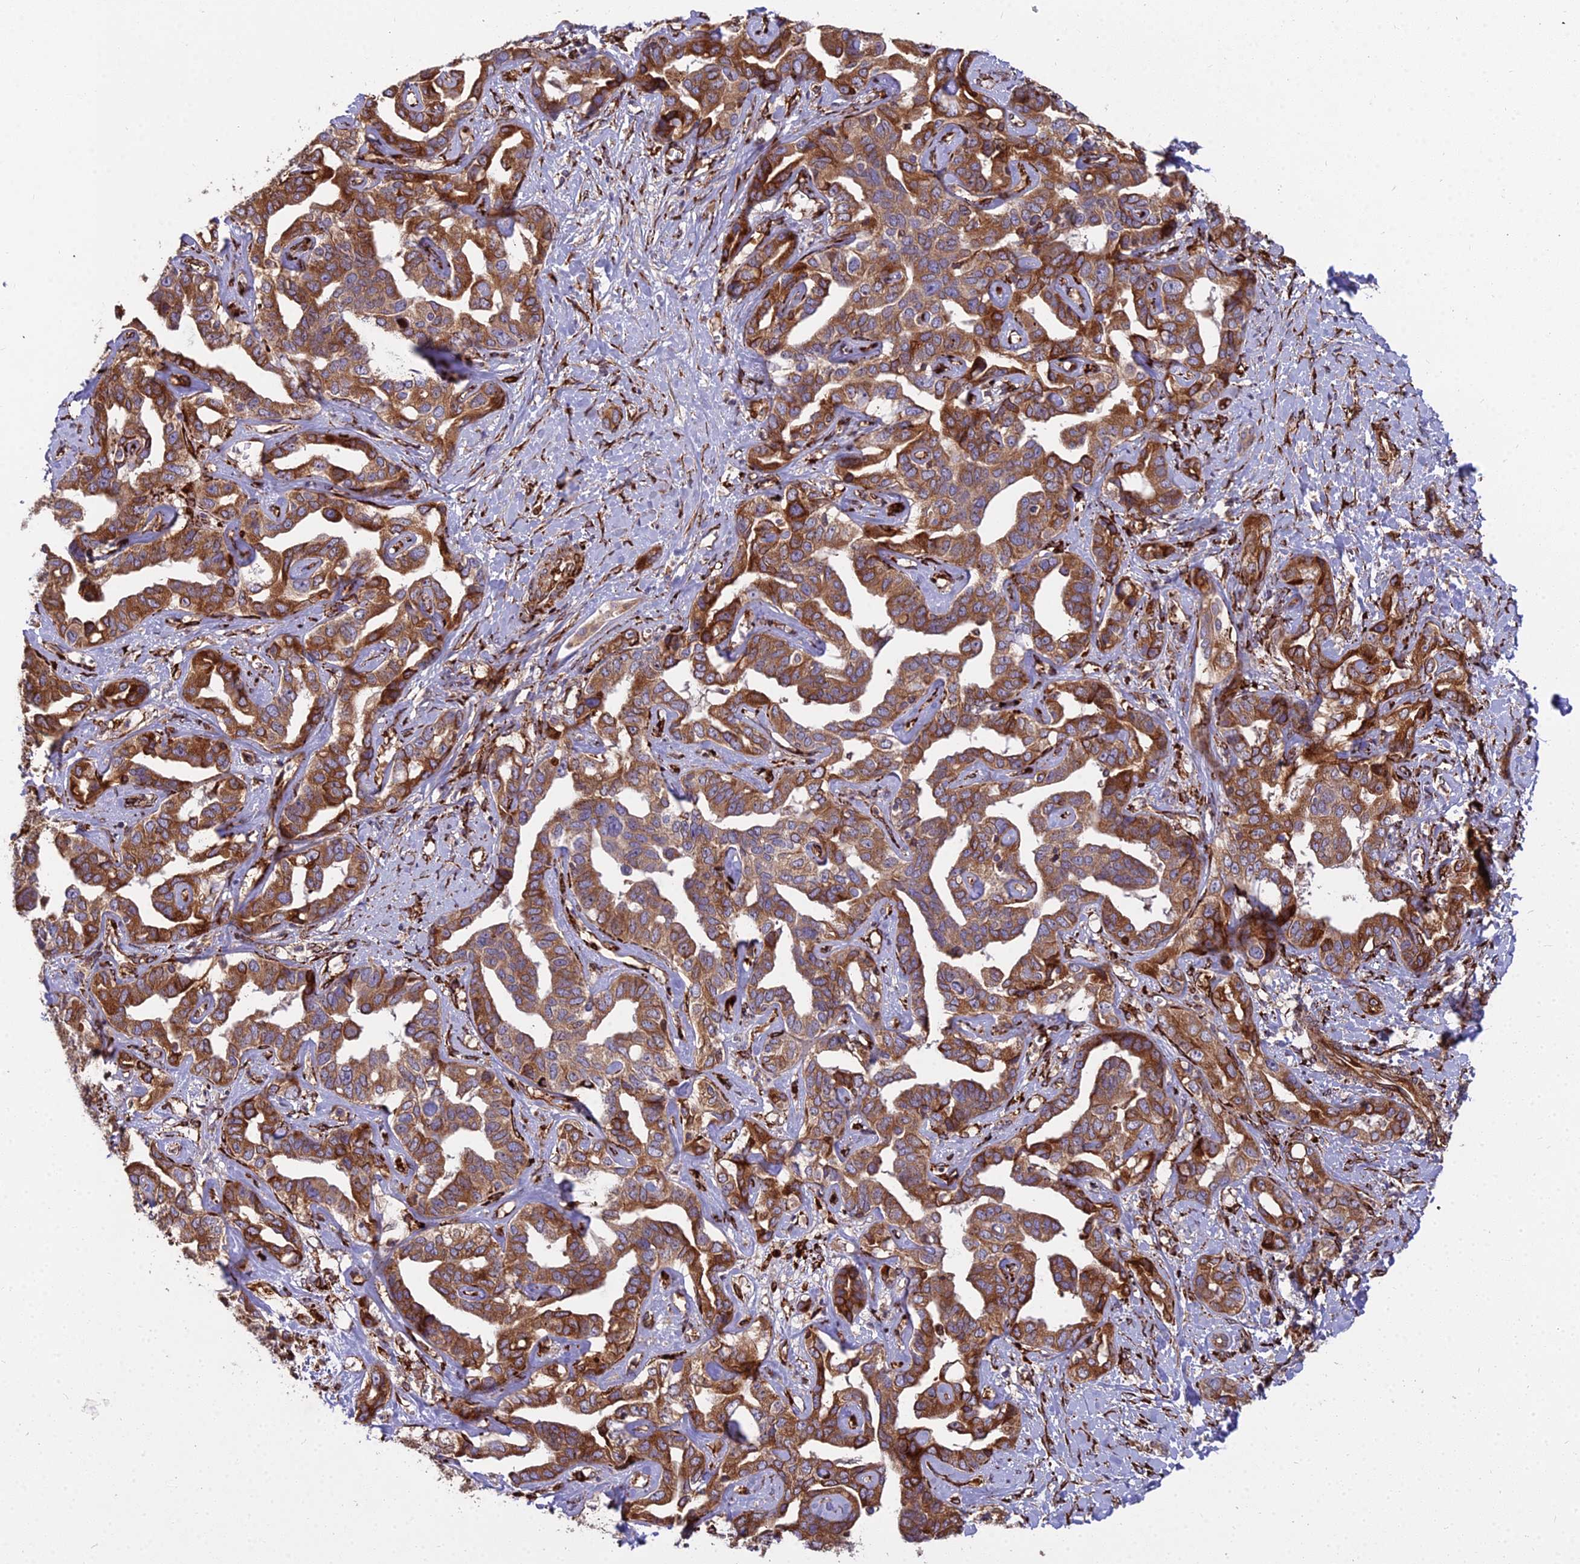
{"staining": {"intensity": "strong", "quantity": ">75%", "location": "cytoplasmic/membranous"}, "tissue": "liver cancer", "cell_type": "Tumor cells", "image_type": "cancer", "snomed": [{"axis": "morphology", "description": "Cholangiocarcinoma"}, {"axis": "topography", "description": "Liver"}], "caption": "Cholangiocarcinoma (liver) stained for a protein reveals strong cytoplasmic/membranous positivity in tumor cells.", "gene": "NDUFAF7", "patient": {"sex": "male", "age": 59}}